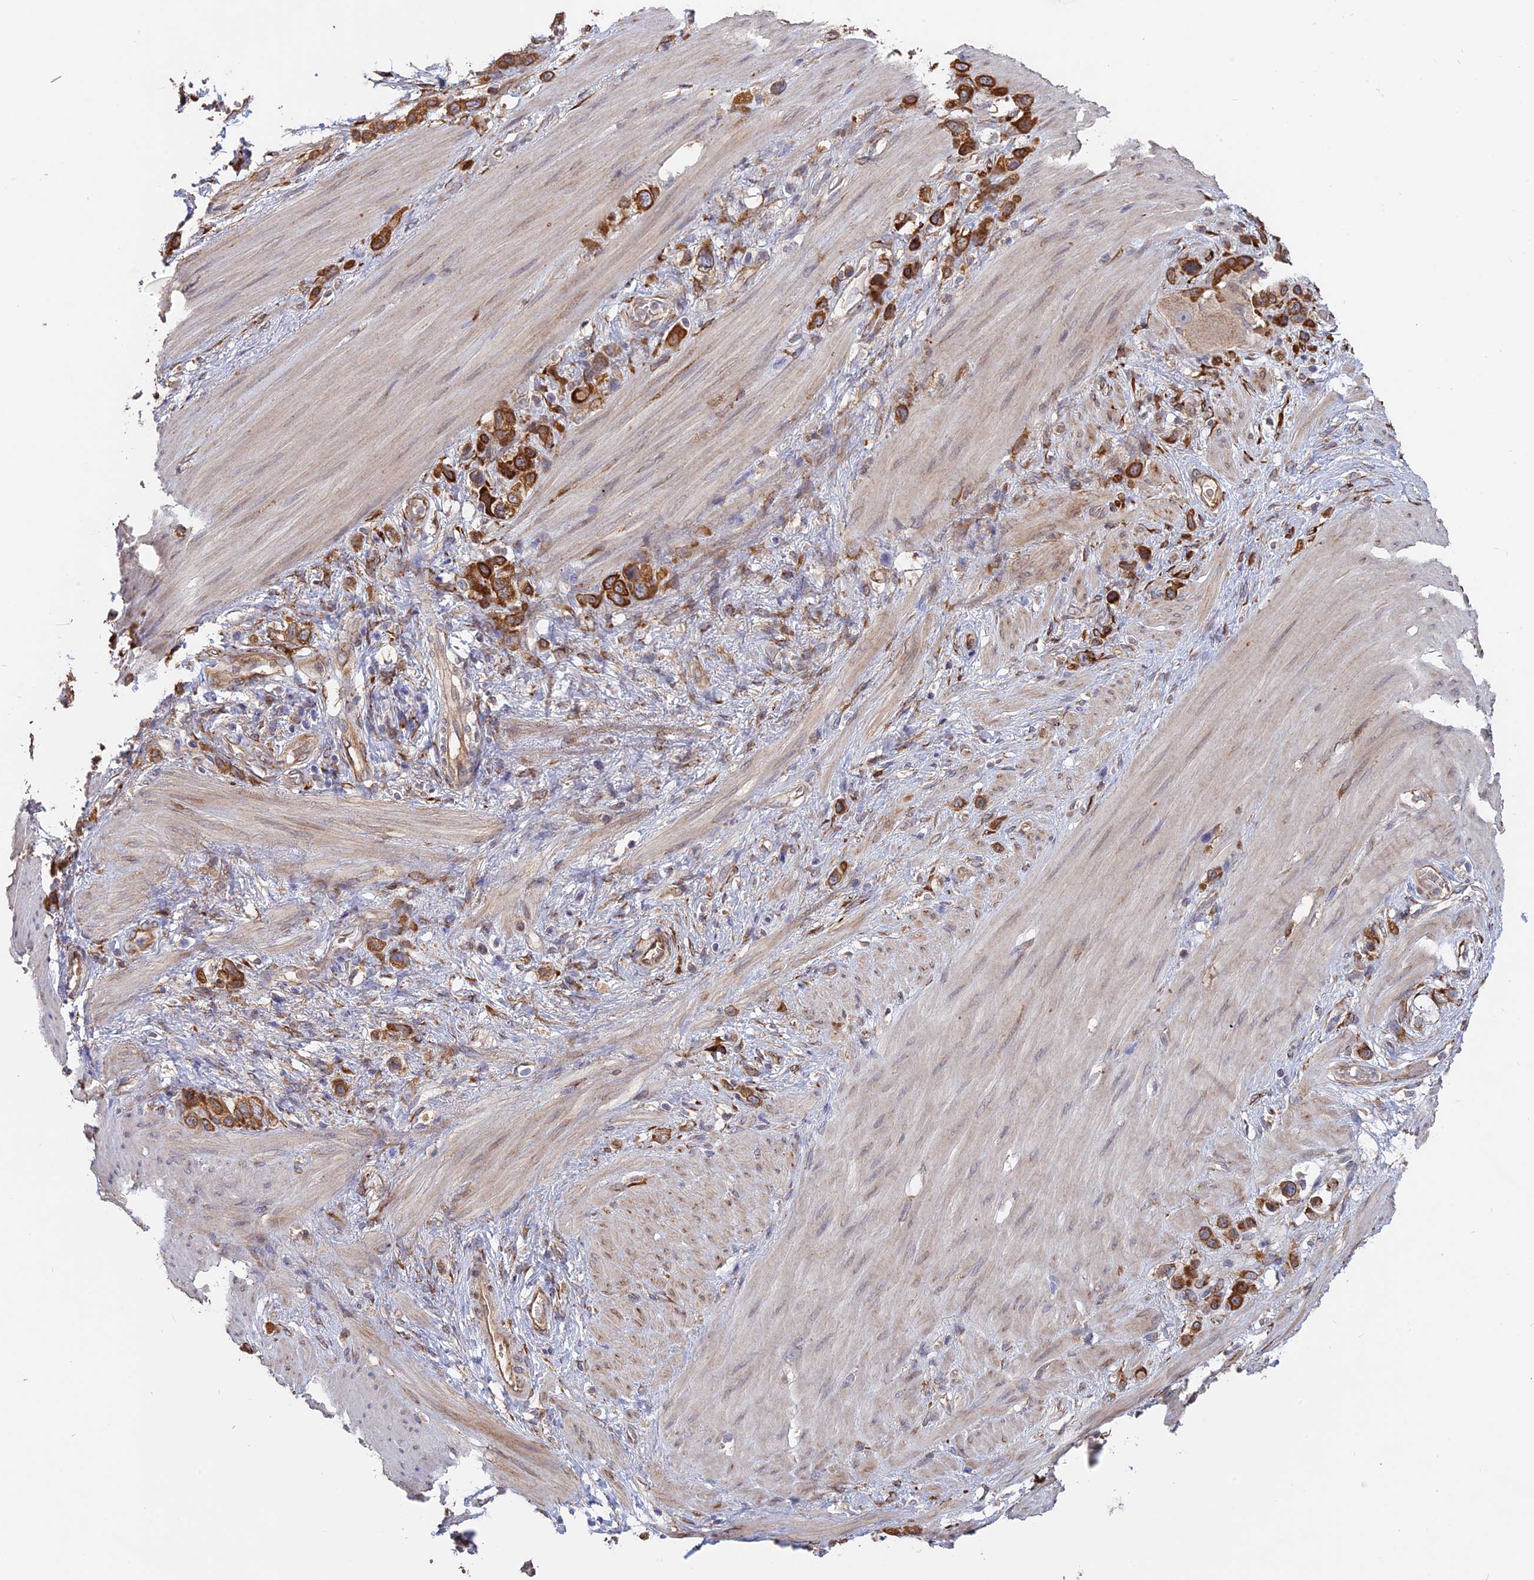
{"staining": {"intensity": "strong", "quantity": ">75%", "location": "cytoplasmic/membranous"}, "tissue": "stomach cancer", "cell_type": "Tumor cells", "image_type": "cancer", "snomed": [{"axis": "morphology", "description": "Adenocarcinoma, NOS"}, {"axis": "morphology", "description": "Adenocarcinoma, High grade"}, {"axis": "topography", "description": "Stomach, upper"}, {"axis": "topography", "description": "Stomach, lower"}], "caption": "The image exhibits staining of stomach adenocarcinoma, revealing strong cytoplasmic/membranous protein positivity (brown color) within tumor cells. (Stains: DAB (3,3'-diaminobenzidine) in brown, nuclei in blue, Microscopy: brightfield microscopy at high magnification).", "gene": "PPIC", "patient": {"sex": "female", "age": 65}}